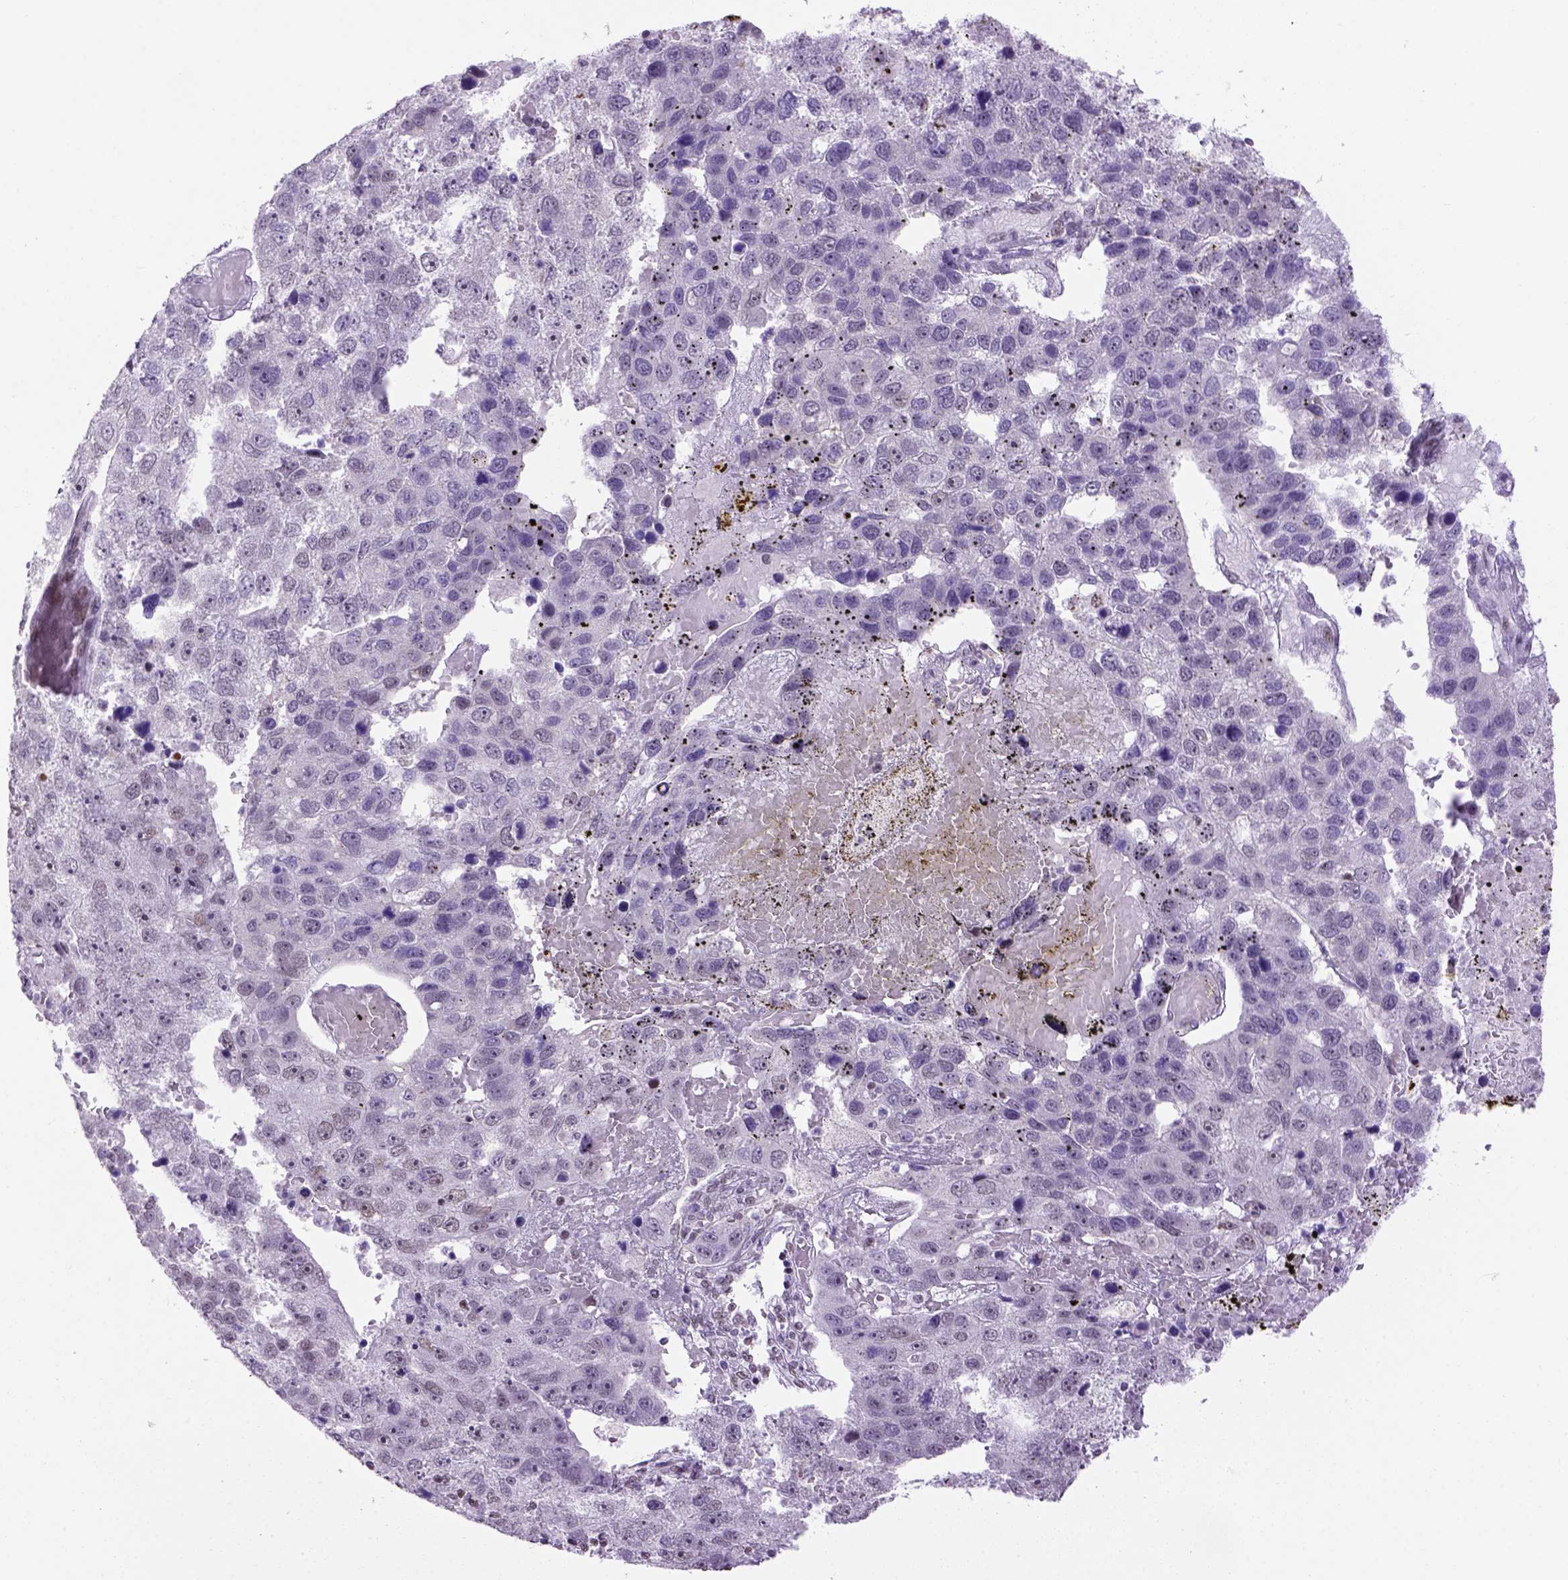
{"staining": {"intensity": "negative", "quantity": "none", "location": "none"}, "tissue": "pancreatic cancer", "cell_type": "Tumor cells", "image_type": "cancer", "snomed": [{"axis": "morphology", "description": "Adenocarcinoma, NOS"}, {"axis": "topography", "description": "Pancreas"}], "caption": "This histopathology image is of pancreatic adenocarcinoma stained with immunohistochemistry to label a protein in brown with the nuclei are counter-stained blue. There is no positivity in tumor cells.", "gene": "TBPL1", "patient": {"sex": "female", "age": 61}}